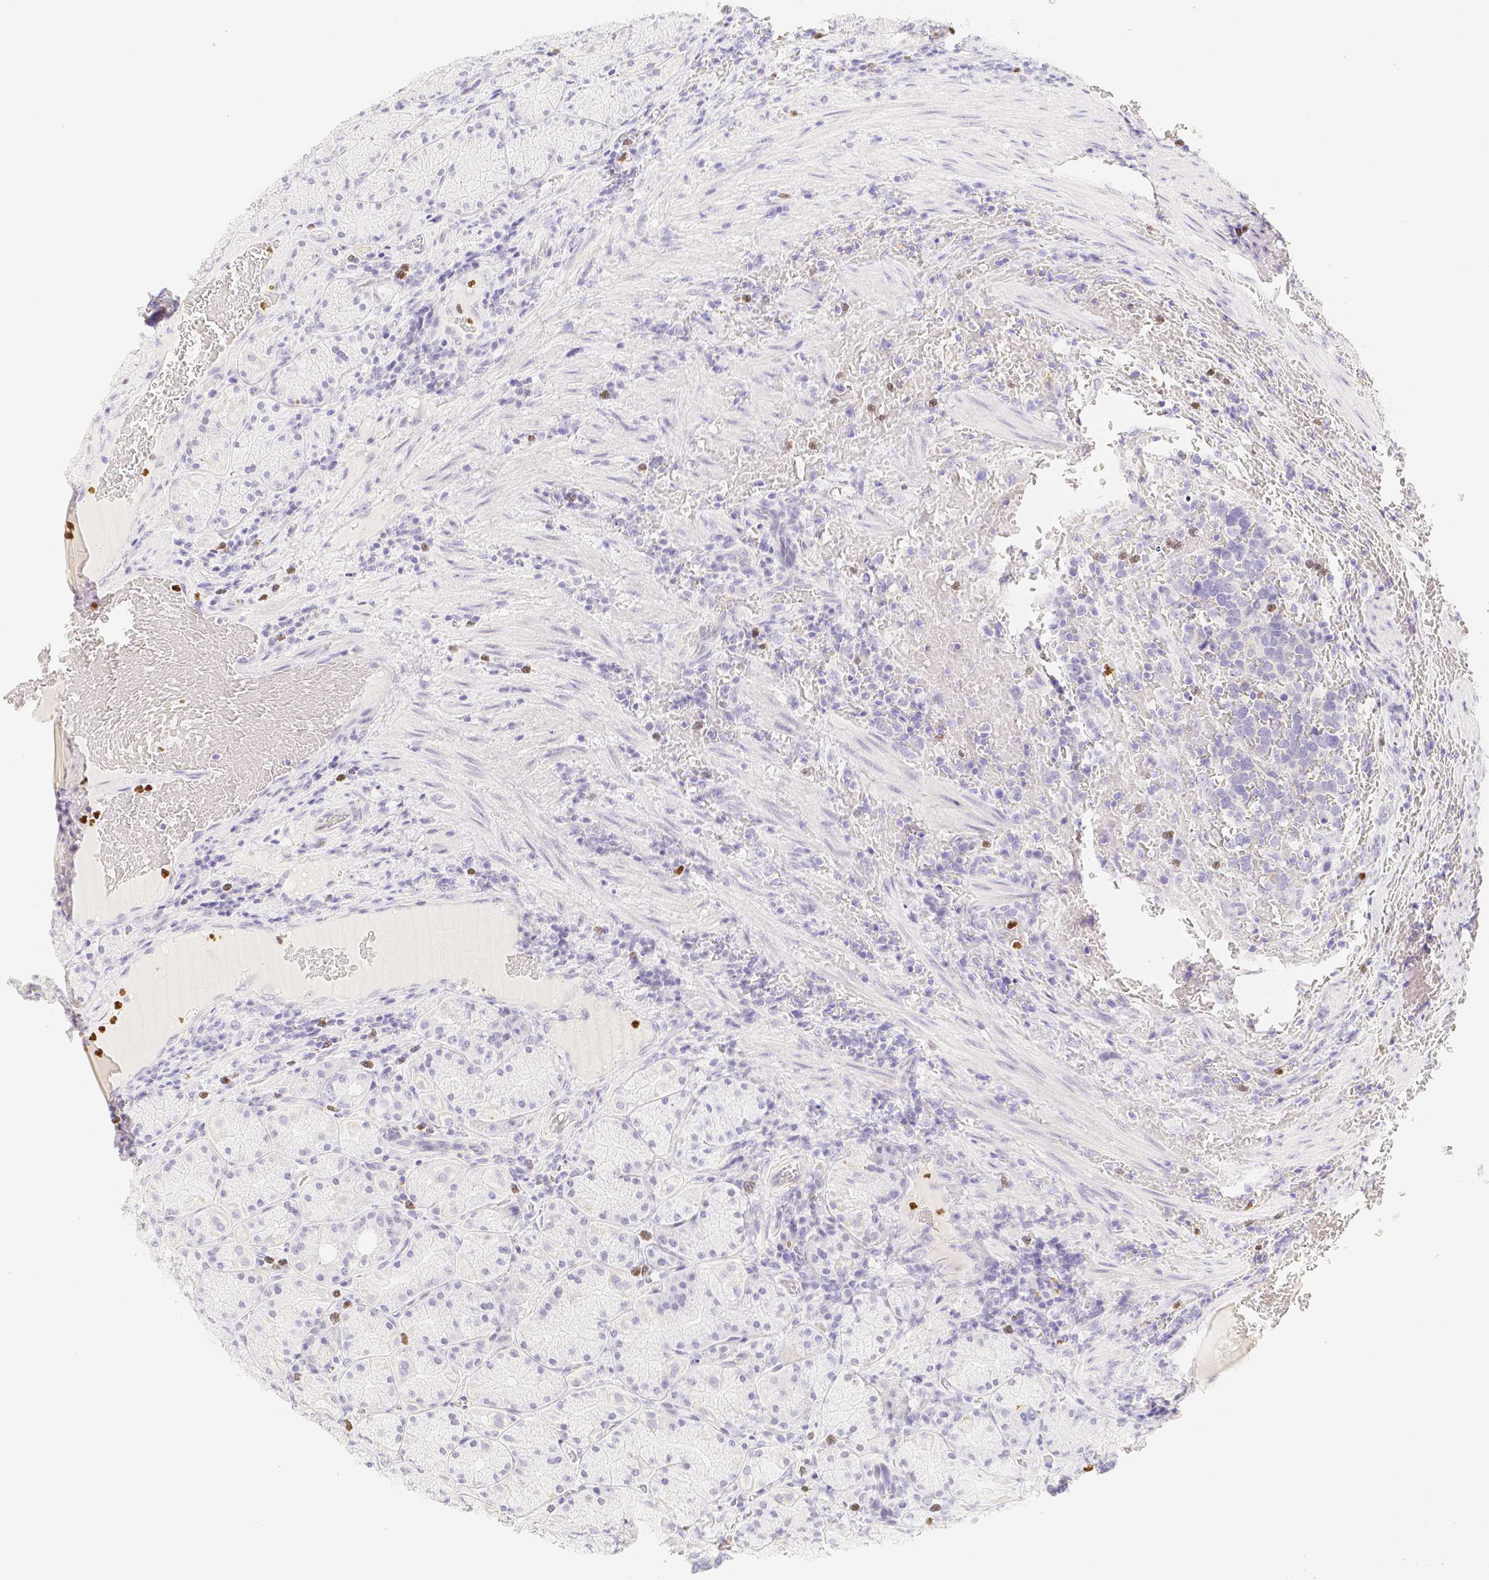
{"staining": {"intensity": "negative", "quantity": "none", "location": "none"}, "tissue": "stomach", "cell_type": "Glandular cells", "image_type": "normal", "snomed": [{"axis": "morphology", "description": "Normal tissue, NOS"}, {"axis": "morphology", "description": "Carcinoid, malignant, NOS"}, {"axis": "topography", "description": "Stomach, upper"}], "caption": "A photomicrograph of stomach stained for a protein displays no brown staining in glandular cells. The staining was performed using DAB (3,3'-diaminobenzidine) to visualize the protein expression in brown, while the nuclei were stained in blue with hematoxylin (Magnification: 20x).", "gene": "PADI4", "patient": {"sex": "male", "age": 39}}